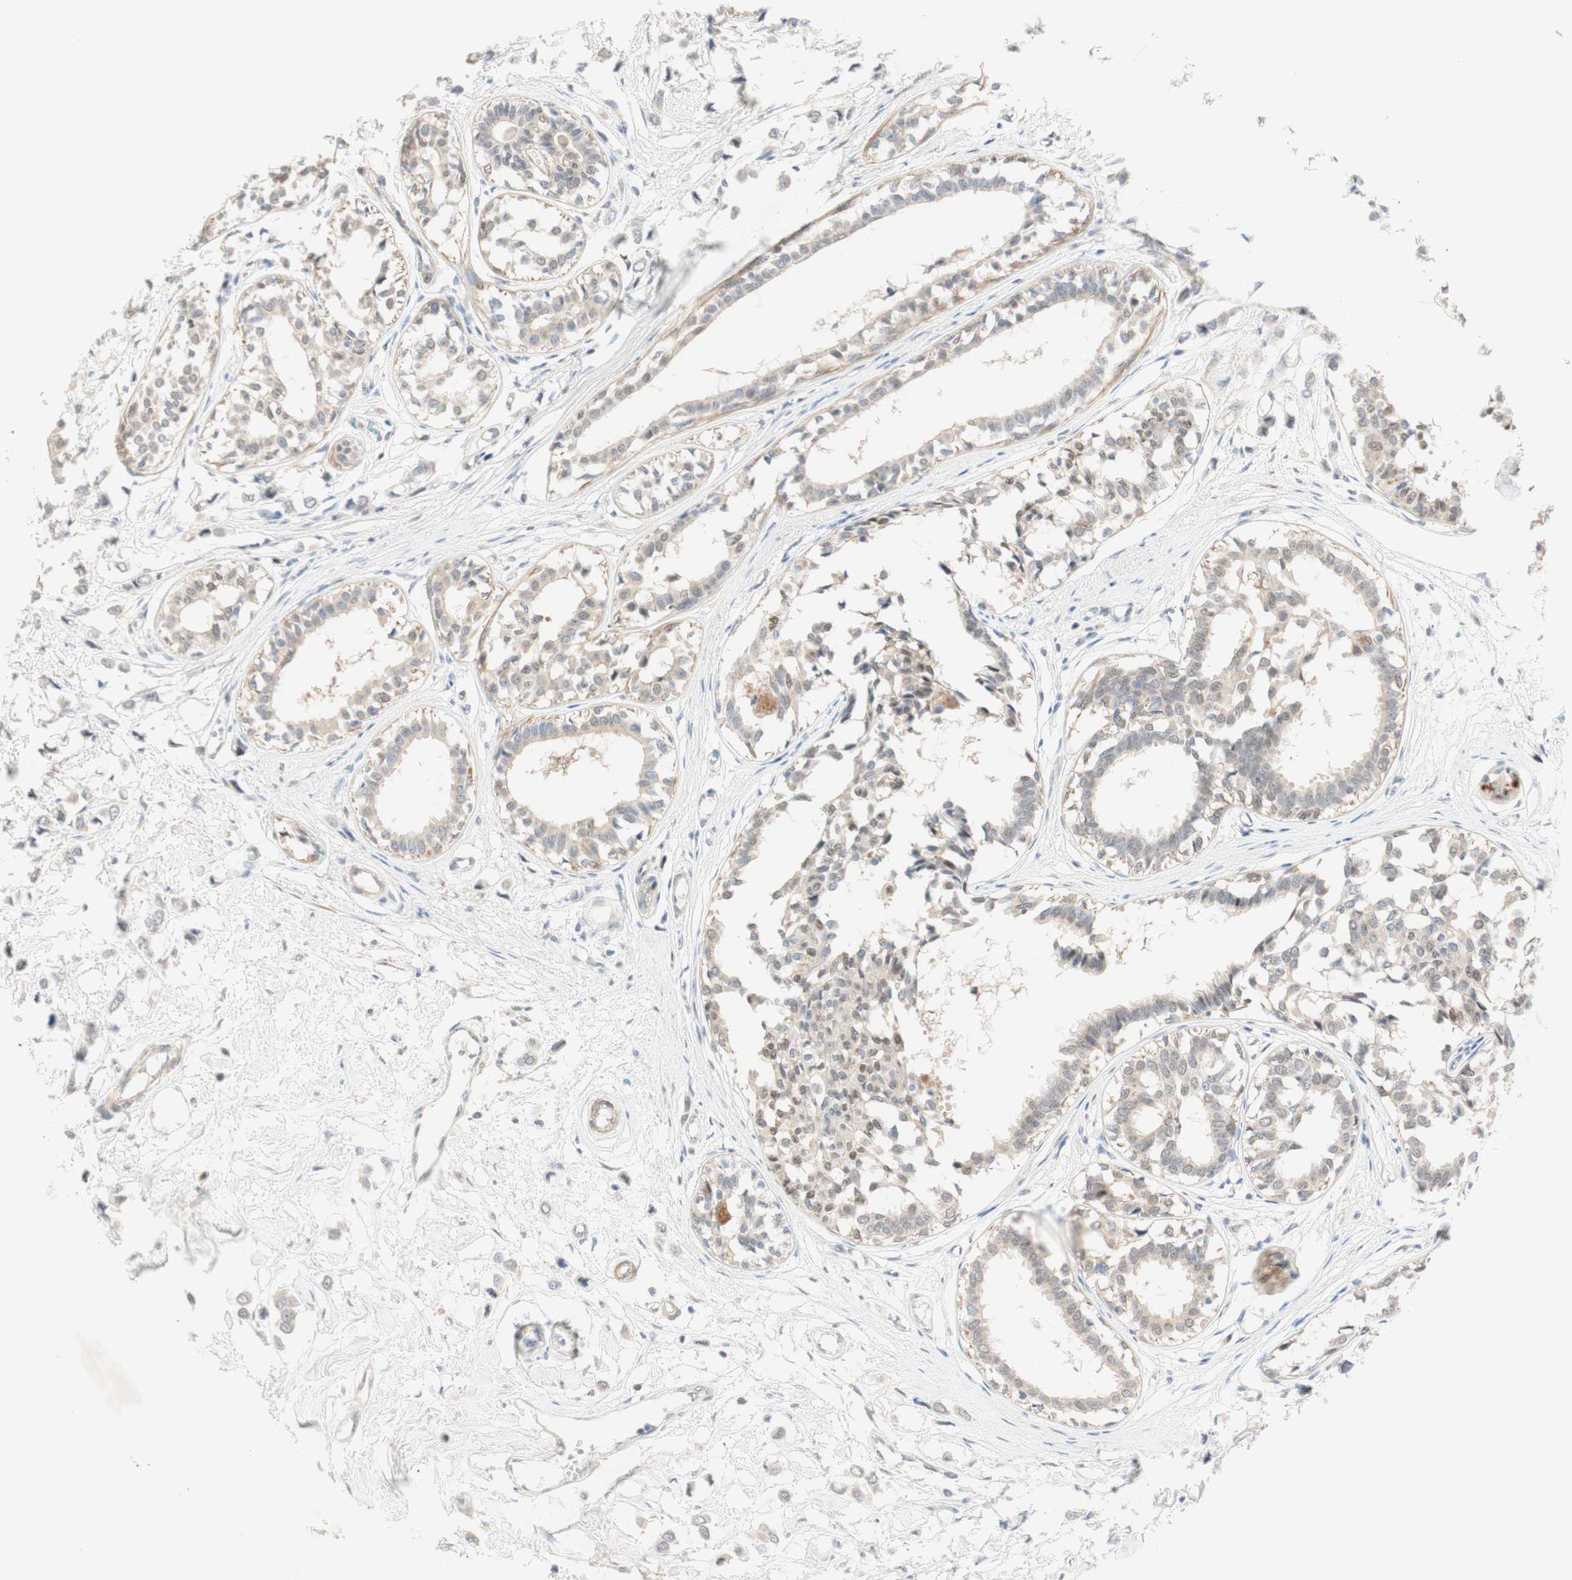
{"staining": {"intensity": "weak", "quantity": "<25%", "location": "cytoplasmic/membranous"}, "tissue": "breast cancer", "cell_type": "Tumor cells", "image_type": "cancer", "snomed": [{"axis": "morphology", "description": "Lobular carcinoma"}, {"axis": "topography", "description": "Breast"}], "caption": "Breast cancer (lobular carcinoma) was stained to show a protein in brown. There is no significant expression in tumor cells.", "gene": "RFNG", "patient": {"sex": "female", "age": 51}}